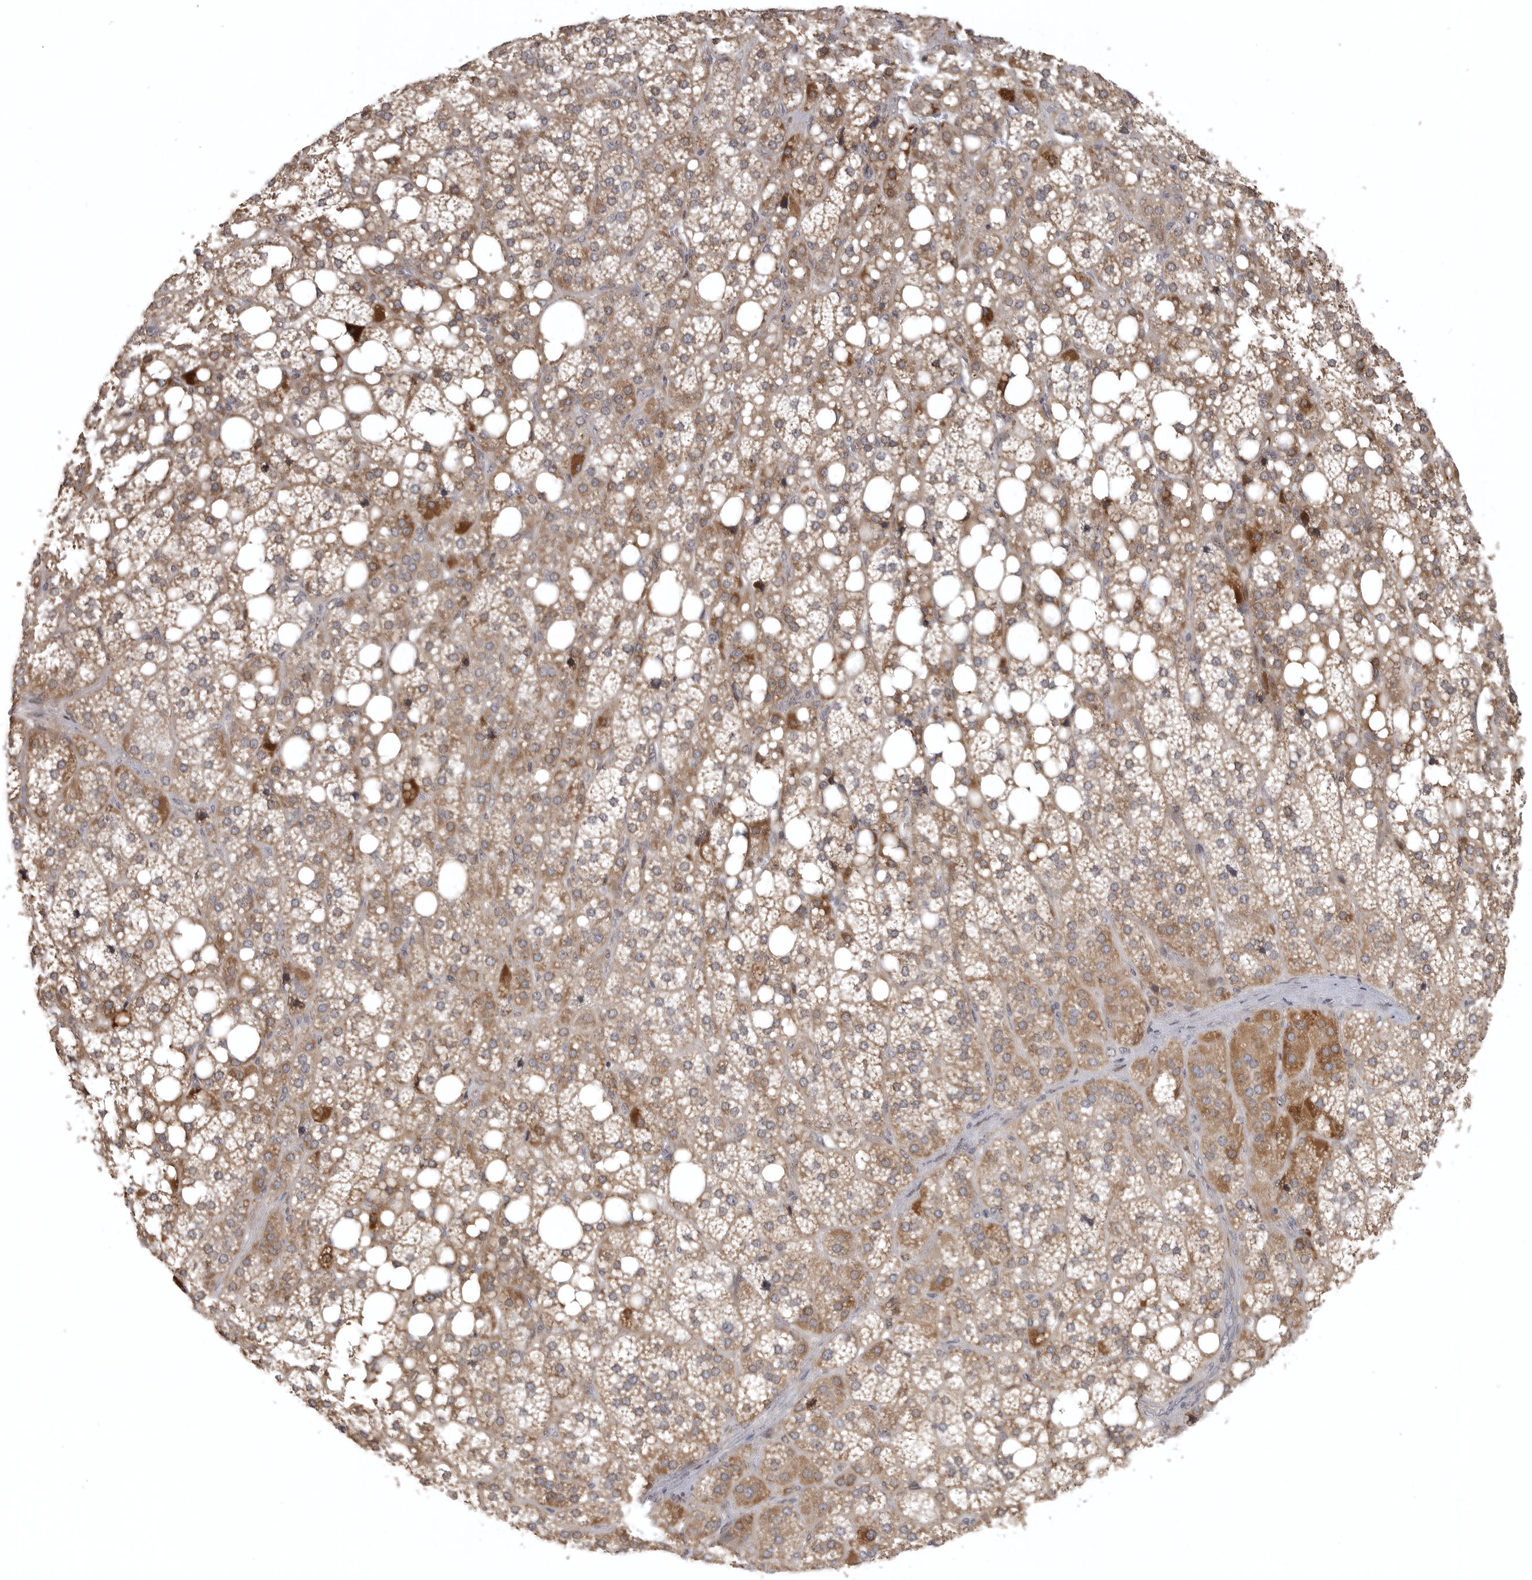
{"staining": {"intensity": "moderate", "quantity": ">75%", "location": "cytoplasmic/membranous"}, "tissue": "adrenal gland", "cell_type": "Glandular cells", "image_type": "normal", "snomed": [{"axis": "morphology", "description": "Normal tissue, NOS"}, {"axis": "topography", "description": "Adrenal gland"}], "caption": "The histopathology image shows immunohistochemical staining of benign adrenal gland. There is moderate cytoplasmic/membranous positivity is appreciated in approximately >75% of glandular cells.", "gene": "POLE2", "patient": {"sex": "female", "age": 59}}